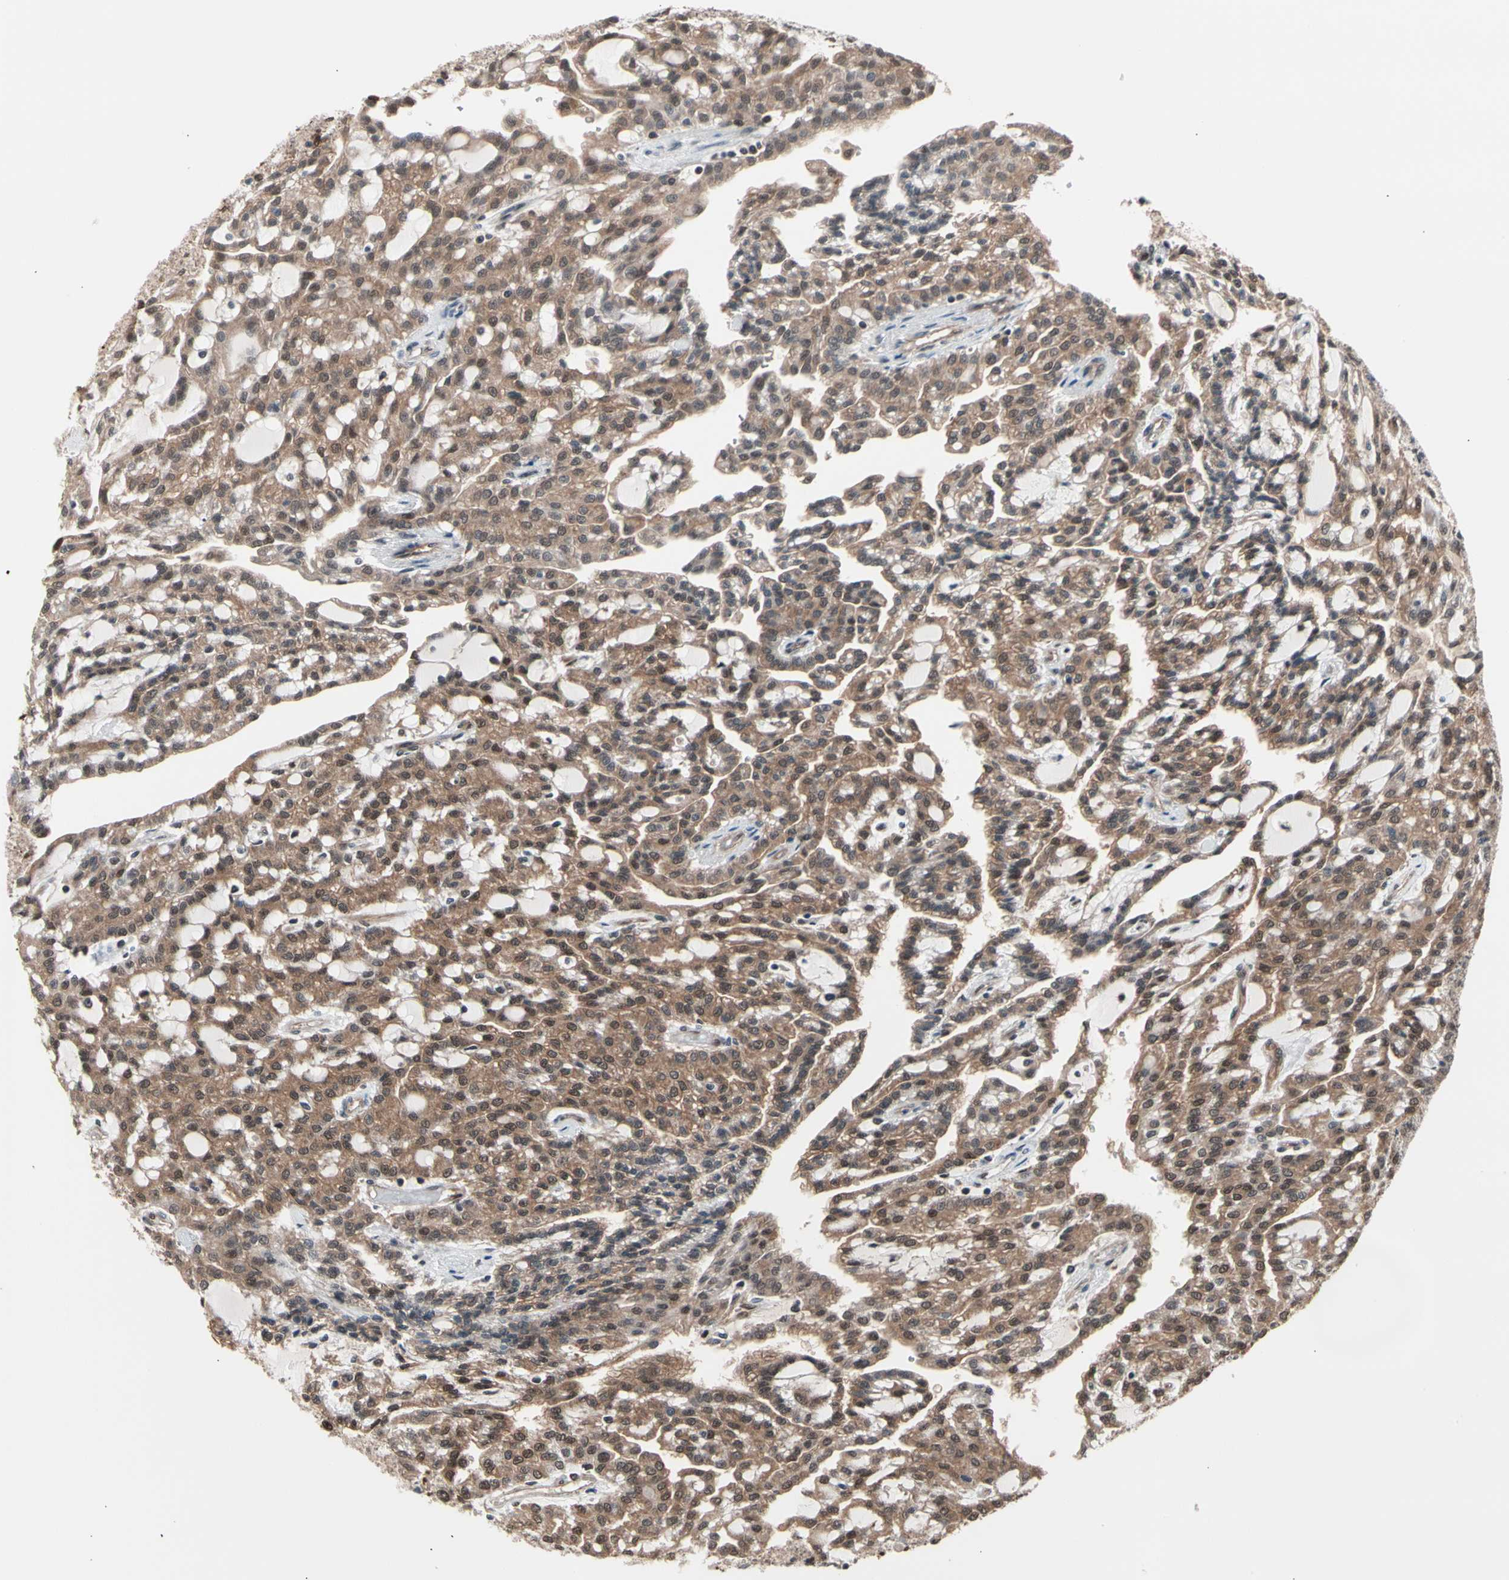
{"staining": {"intensity": "moderate", "quantity": ">75%", "location": "cytoplasmic/membranous,nuclear"}, "tissue": "renal cancer", "cell_type": "Tumor cells", "image_type": "cancer", "snomed": [{"axis": "morphology", "description": "Adenocarcinoma, NOS"}, {"axis": "topography", "description": "Kidney"}], "caption": "This is a micrograph of immunohistochemistry (IHC) staining of renal cancer (adenocarcinoma), which shows moderate expression in the cytoplasmic/membranous and nuclear of tumor cells.", "gene": "PSMA2", "patient": {"sex": "male", "age": 63}}